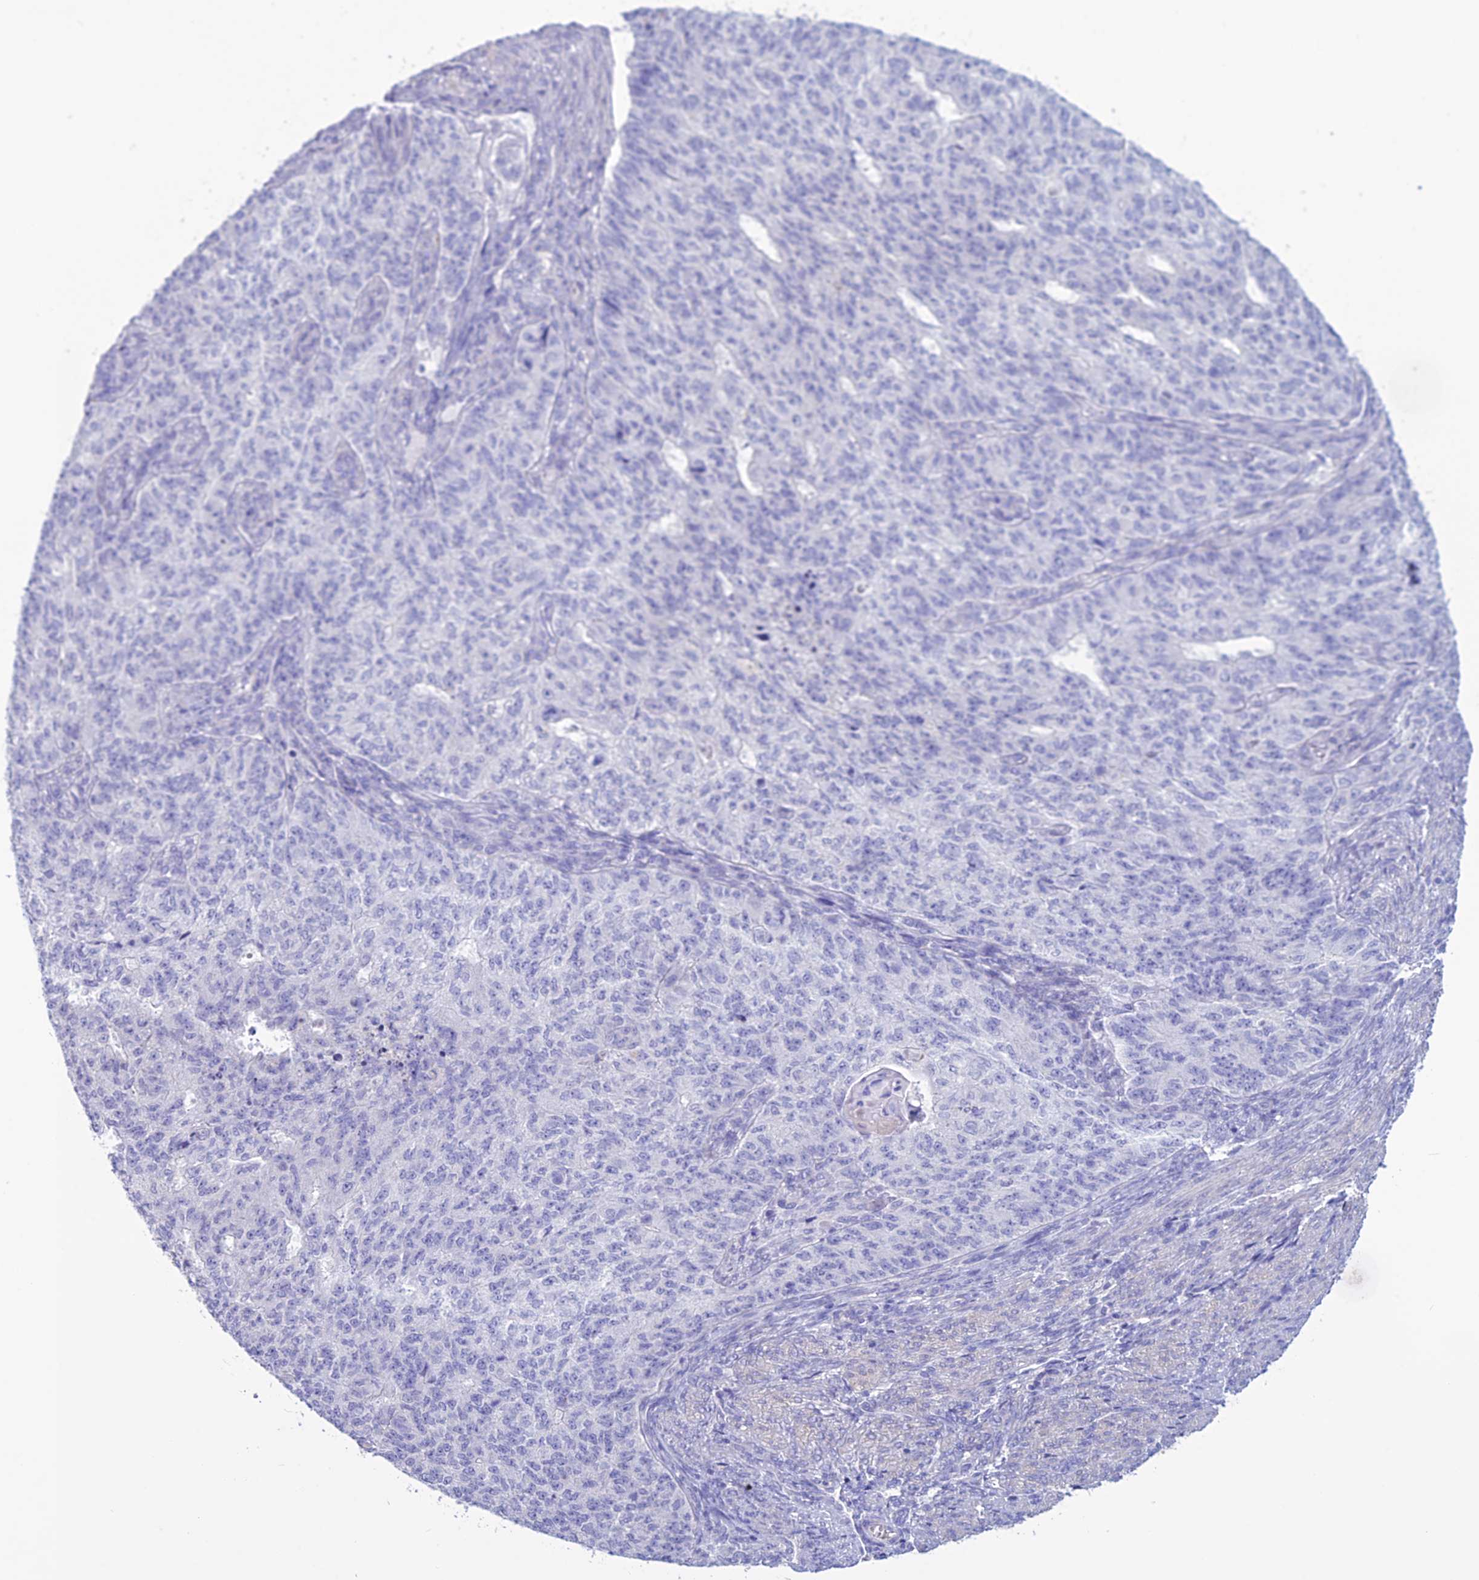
{"staining": {"intensity": "negative", "quantity": "none", "location": "none"}, "tissue": "endometrial cancer", "cell_type": "Tumor cells", "image_type": "cancer", "snomed": [{"axis": "morphology", "description": "Adenocarcinoma, NOS"}, {"axis": "topography", "description": "Endometrium"}], "caption": "Immunohistochemistry (IHC) photomicrograph of adenocarcinoma (endometrial) stained for a protein (brown), which demonstrates no expression in tumor cells.", "gene": "CLEC2L", "patient": {"sex": "female", "age": 32}}